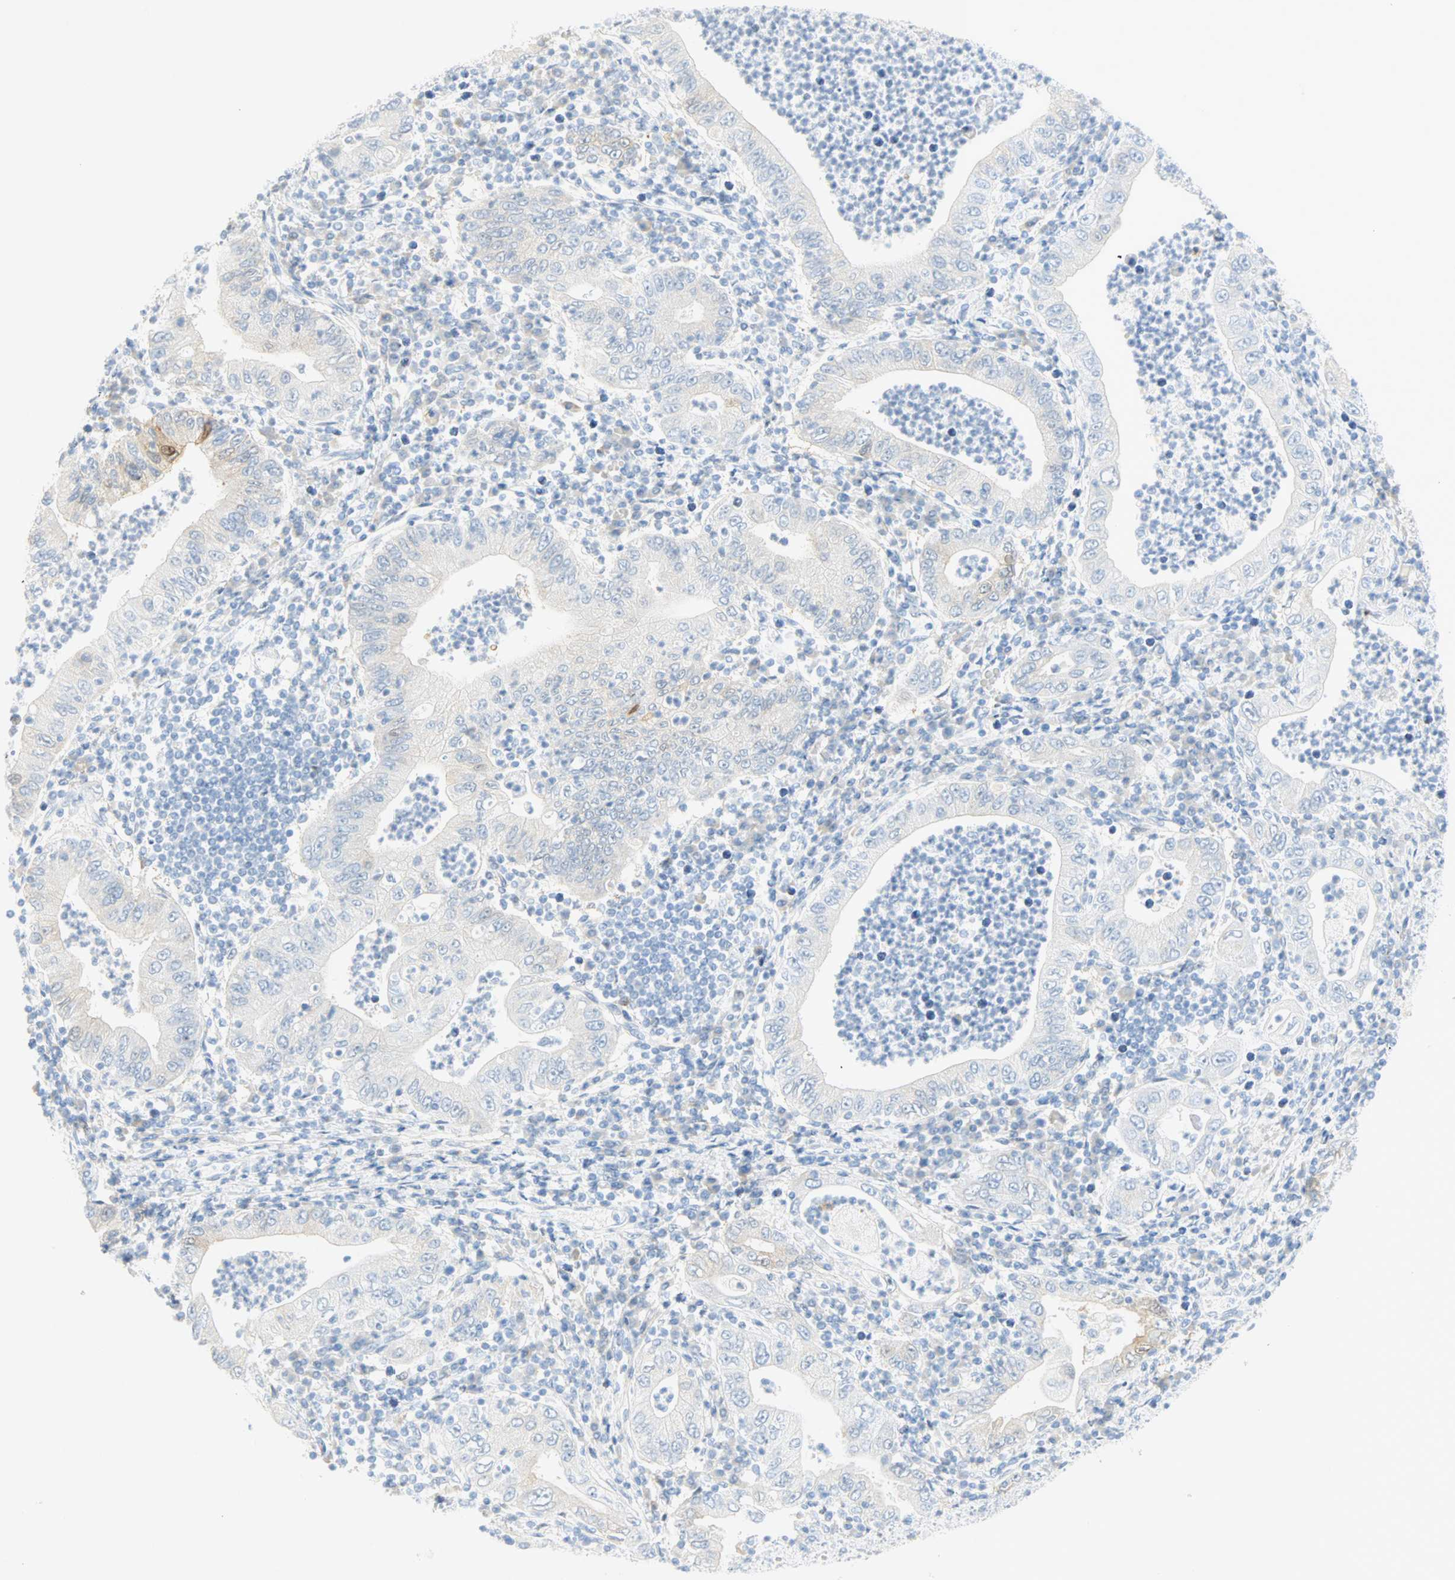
{"staining": {"intensity": "negative", "quantity": "none", "location": "none"}, "tissue": "stomach cancer", "cell_type": "Tumor cells", "image_type": "cancer", "snomed": [{"axis": "morphology", "description": "Normal tissue, NOS"}, {"axis": "morphology", "description": "Adenocarcinoma, NOS"}, {"axis": "topography", "description": "Esophagus"}, {"axis": "topography", "description": "Stomach, upper"}, {"axis": "topography", "description": "Peripheral nerve tissue"}], "caption": "Immunohistochemistry (IHC) photomicrograph of neoplastic tissue: stomach cancer stained with DAB reveals no significant protein positivity in tumor cells.", "gene": "SELENBP1", "patient": {"sex": "male", "age": 62}}